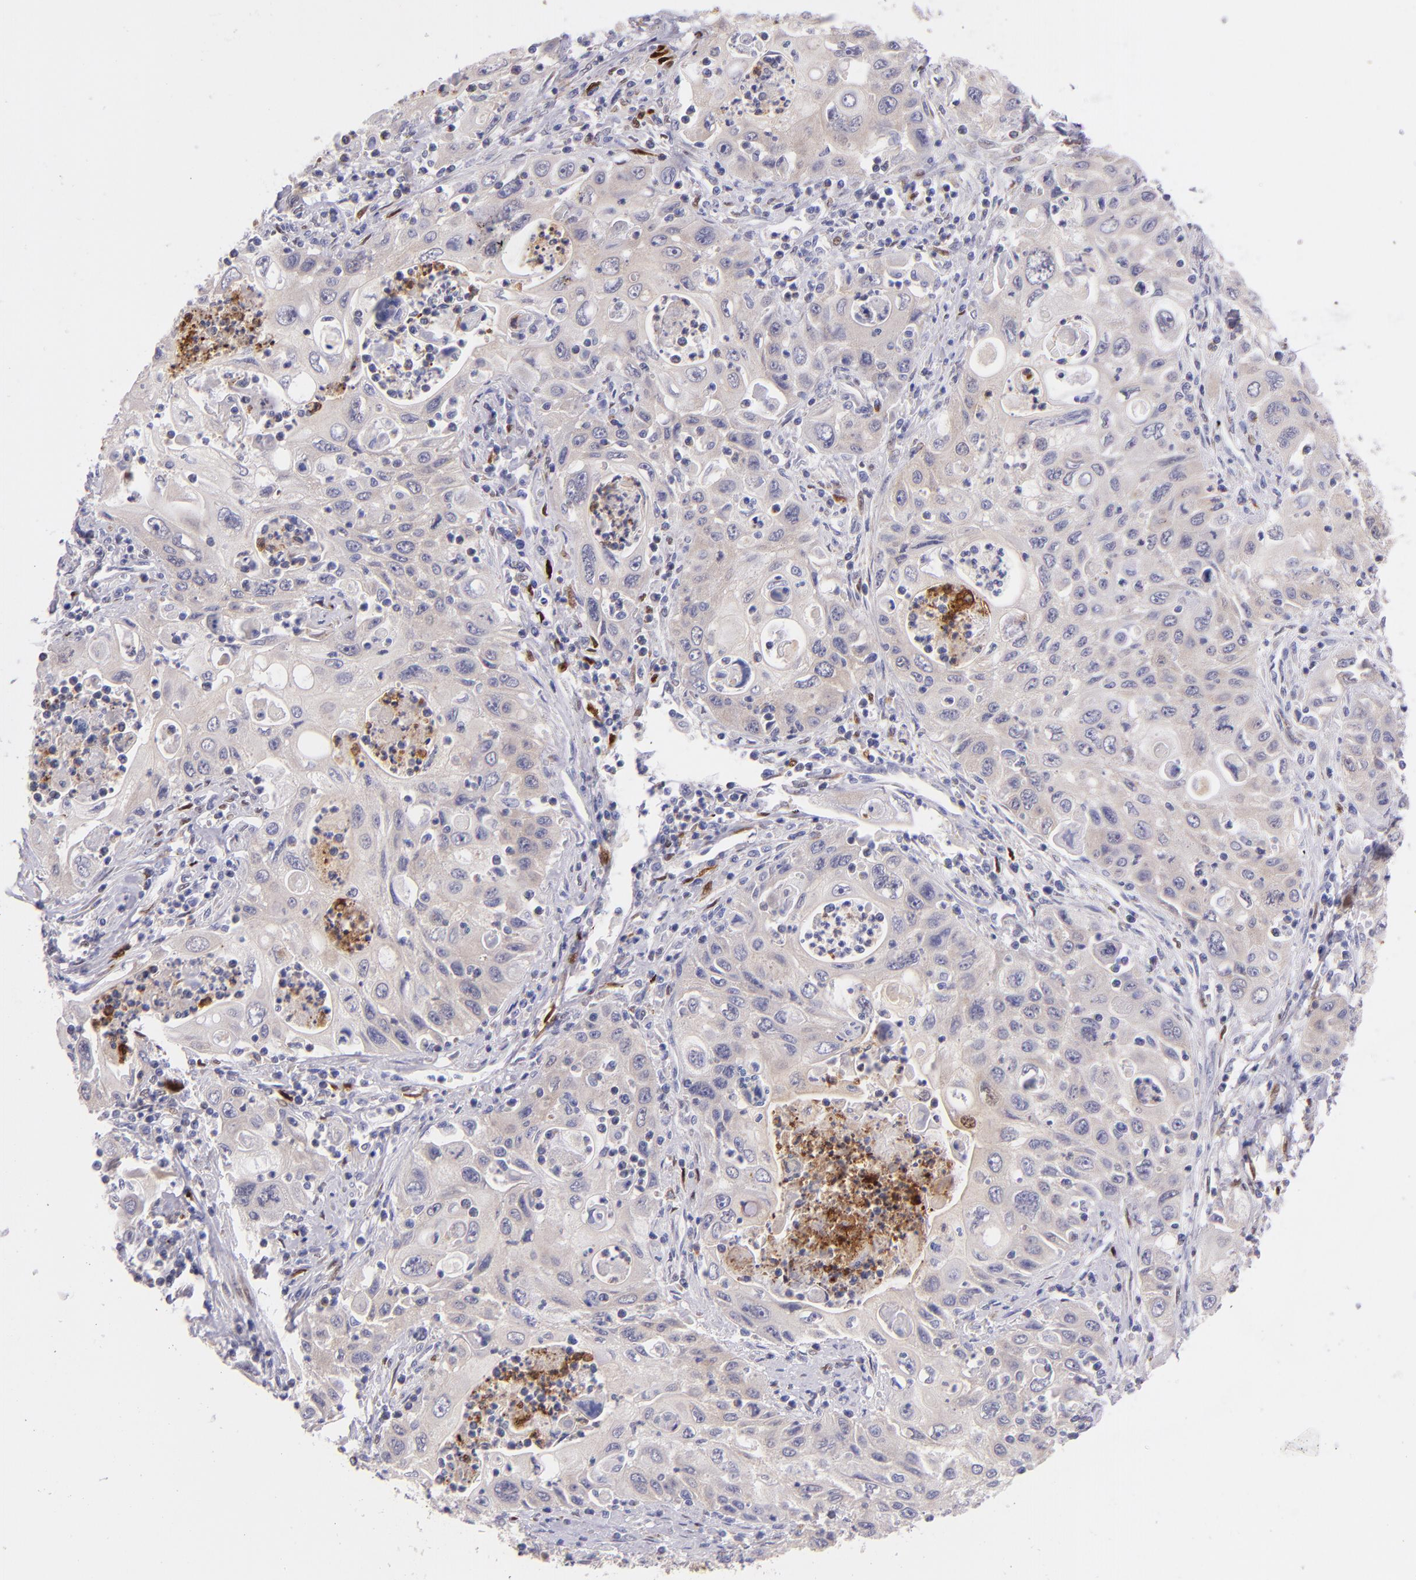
{"staining": {"intensity": "weak", "quantity": ">75%", "location": "cytoplasmic/membranous"}, "tissue": "pancreatic cancer", "cell_type": "Tumor cells", "image_type": "cancer", "snomed": [{"axis": "morphology", "description": "Adenocarcinoma, NOS"}, {"axis": "topography", "description": "Pancreas"}], "caption": "Pancreatic cancer stained for a protein (brown) exhibits weak cytoplasmic/membranous positive positivity in about >75% of tumor cells.", "gene": "SH2D4A", "patient": {"sex": "male", "age": 70}}